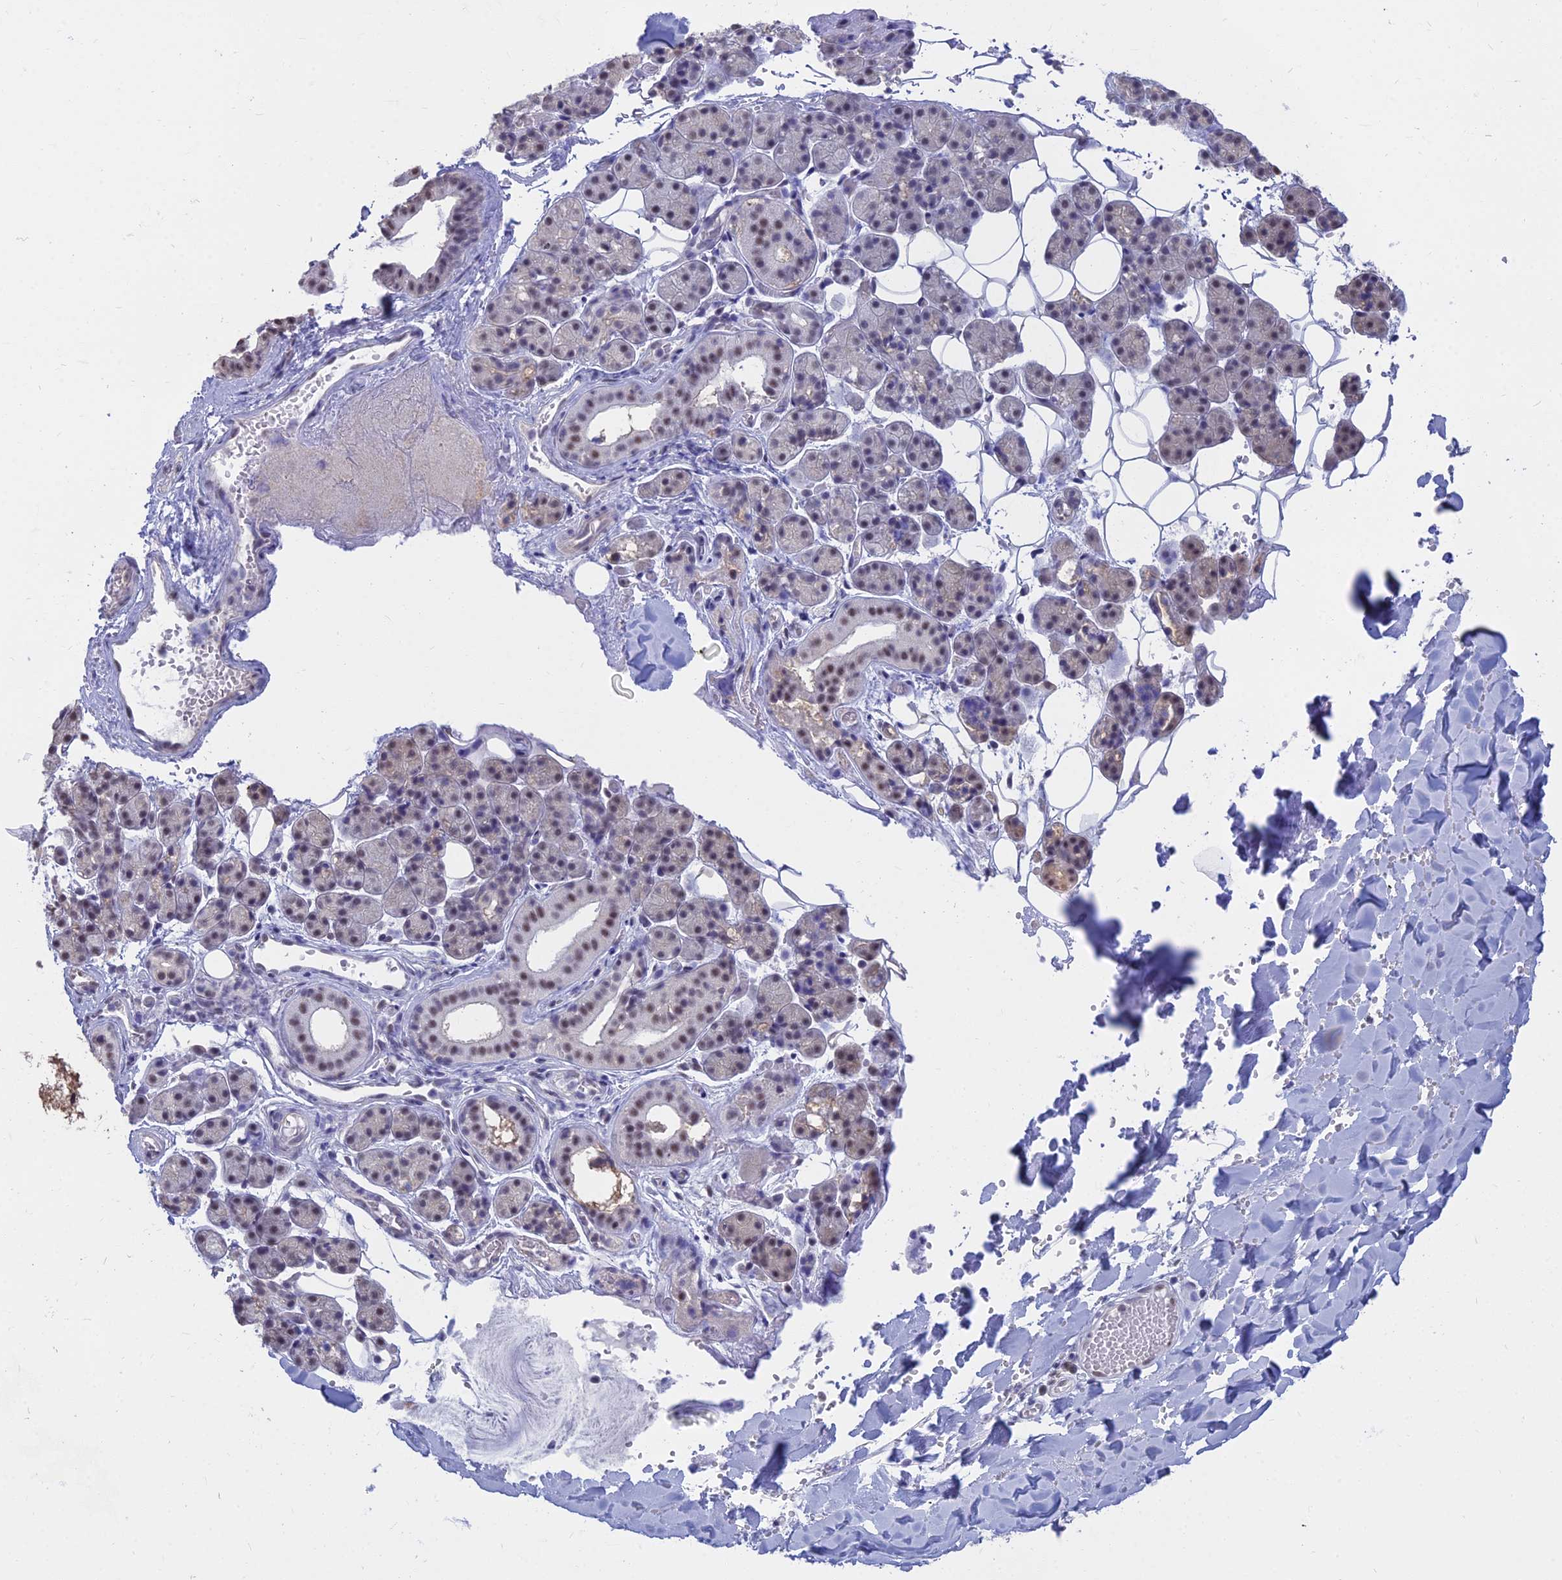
{"staining": {"intensity": "weak", "quantity": "25%-75%", "location": "nuclear"}, "tissue": "salivary gland", "cell_type": "Glandular cells", "image_type": "normal", "snomed": [{"axis": "morphology", "description": "Normal tissue, NOS"}, {"axis": "topography", "description": "Salivary gland"}], "caption": "The immunohistochemical stain shows weak nuclear positivity in glandular cells of normal salivary gland. (DAB = brown stain, brightfield microscopy at high magnification).", "gene": "SRSF7", "patient": {"sex": "female", "age": 33}}